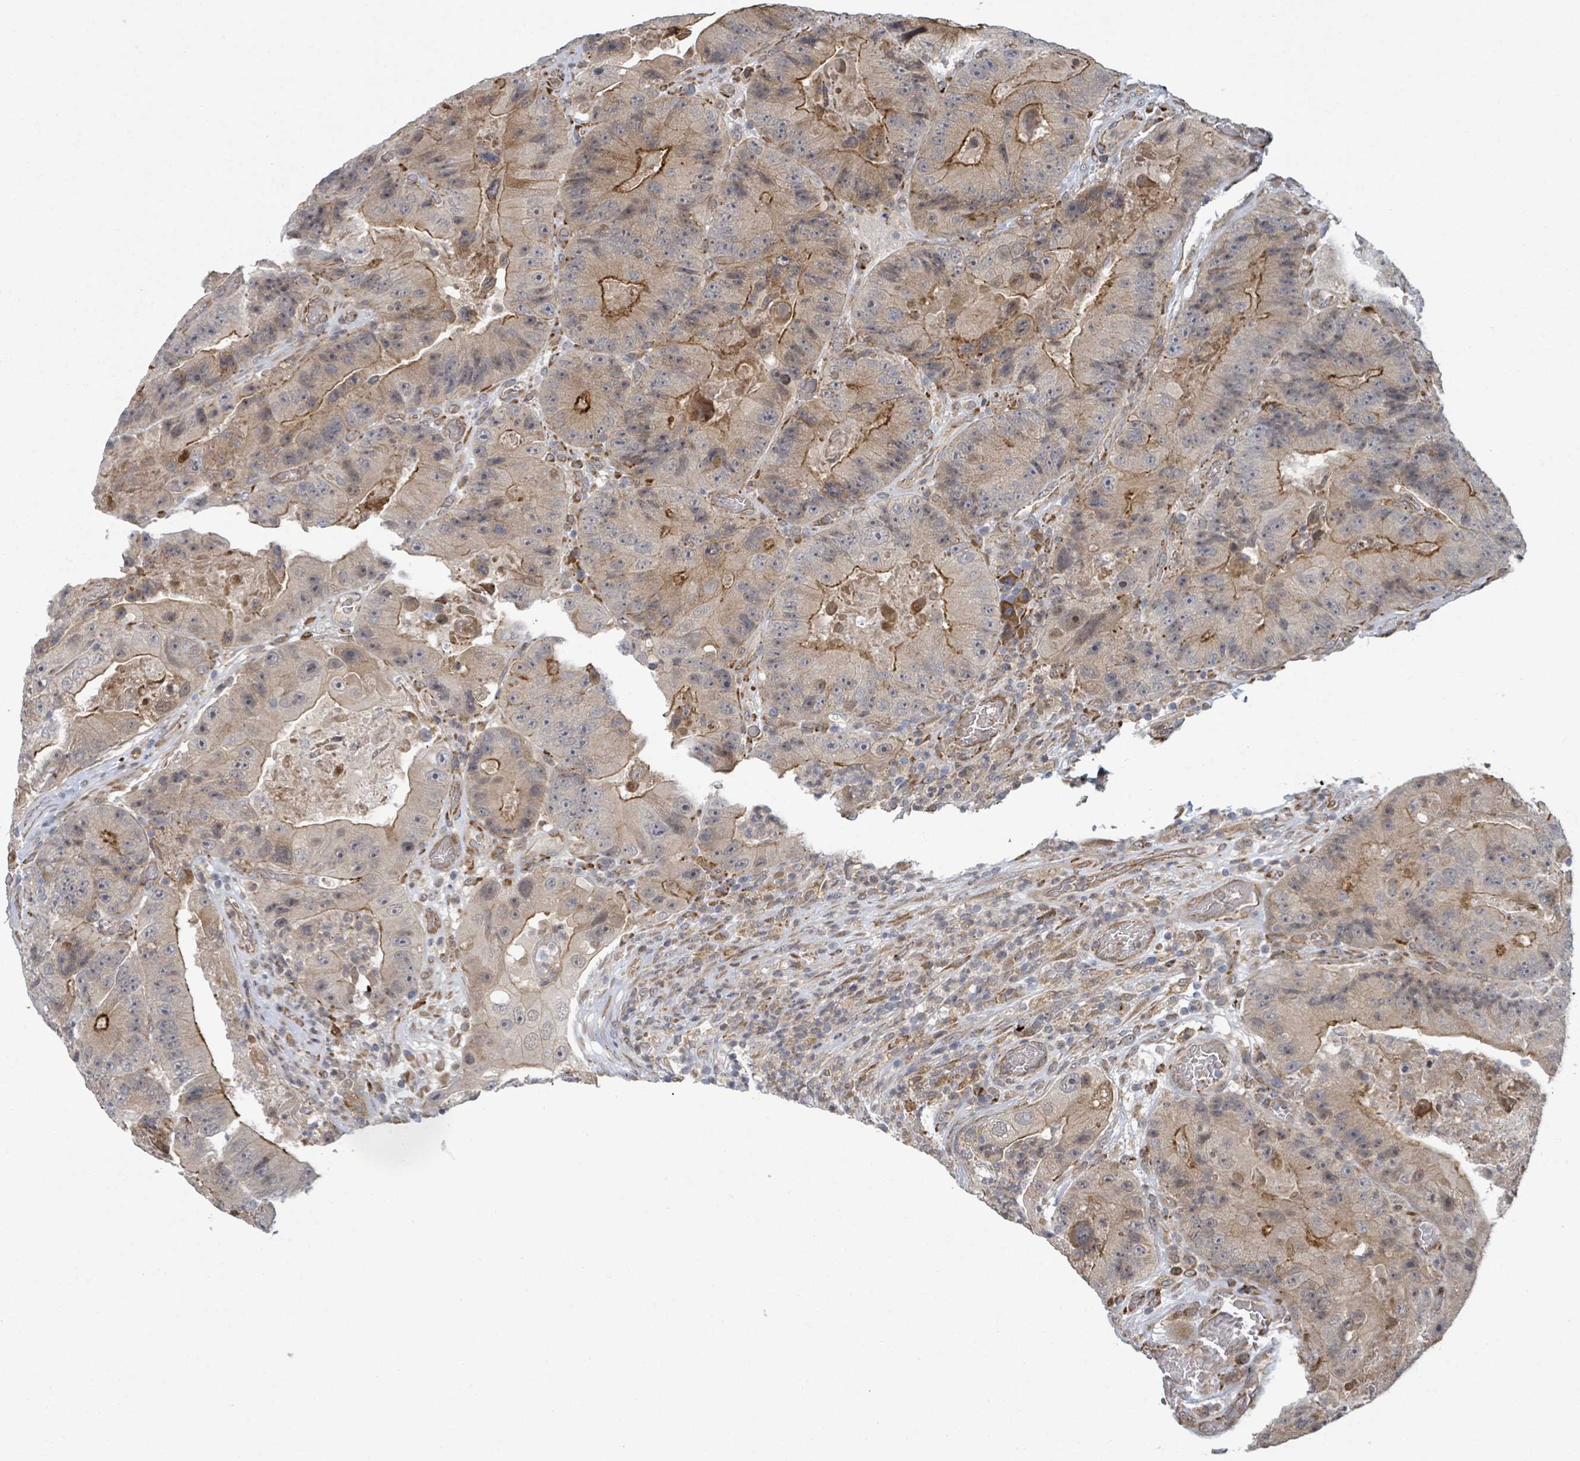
{"staining": {"intensity": "strong", "quantity": "25%-75%", "location": "cytoplasmic/membranous"}, "tissue": "colorectal cancer", "cell_type": "Tumor cells", "image_type": "cancer", "snomed": [{"axis": "morphology", "description": "Adenocarcinoma, NOS"}, {"axis": "topography", "description": "Colon"}], "caption": "This photomicrograph exhibits colorectal adenocarcinoma stained with immunohistochemistry (IHC) to label a protein in brown. The cytoplasmic/membranous of tumor cells show strong positivity for the protein. Nuclei are counter-stained blue.", "gene": "SHROOM2", "patient": {"sex": "female", "age": 86}}